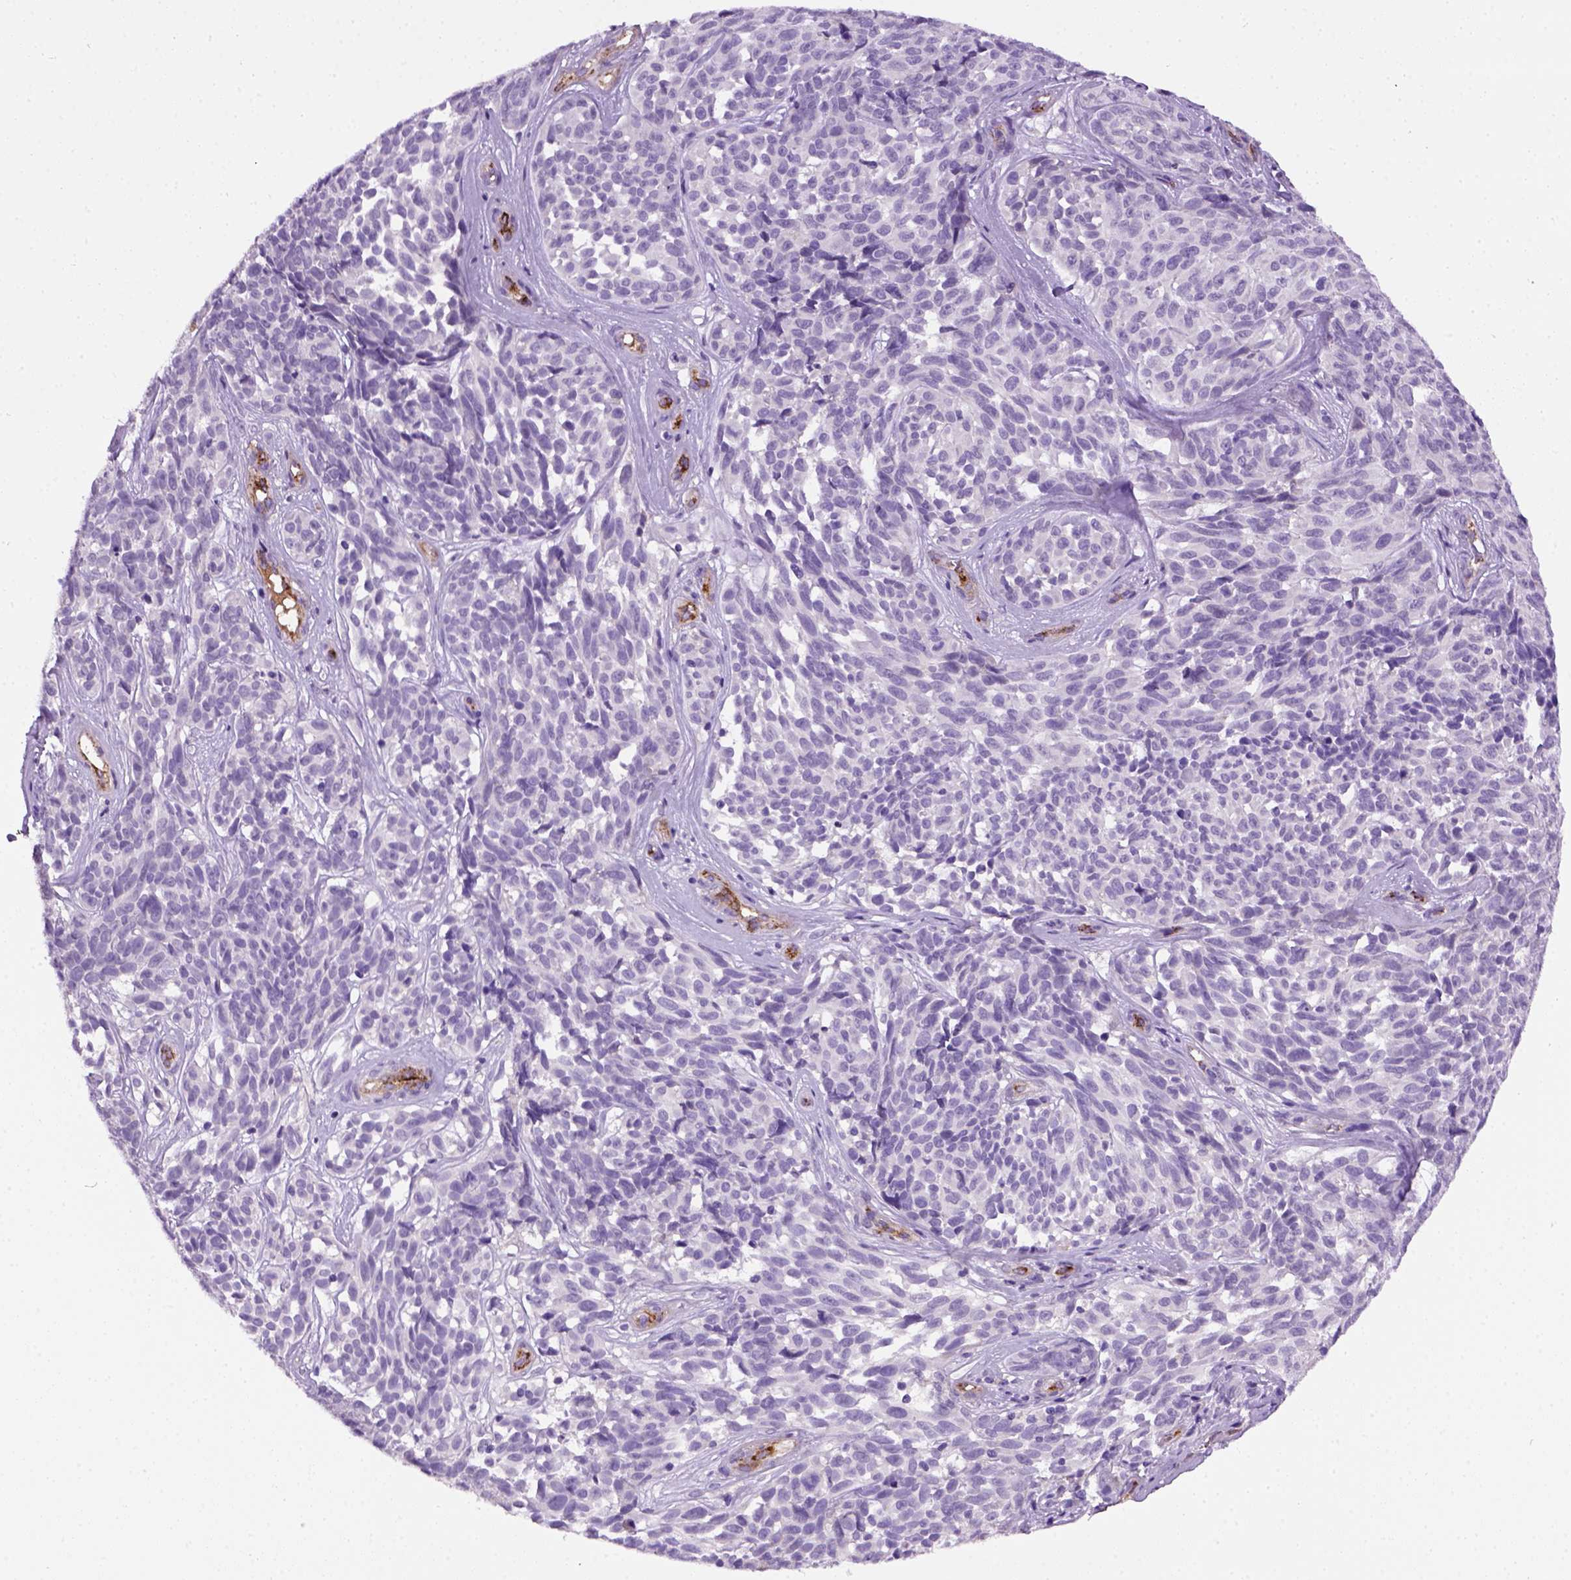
{"staining": {"intensity": "negative", "quantity": "none", "location": "none"}, "tissue": "melanoma", "cell_type": "Tumor cells", "image_type": "cancer", "snomed": [{"axis": "morphology", "description": "Malignant melanoma, NOS"}, {"axis": "topography", "description": "Skin"}], "caption": "IHC histopathology image of human melanoma stained for a protein (brown), which shows no expression in tumor cells.", "gene": "VWF", "patient": {"sex": "female", "age": 88}}